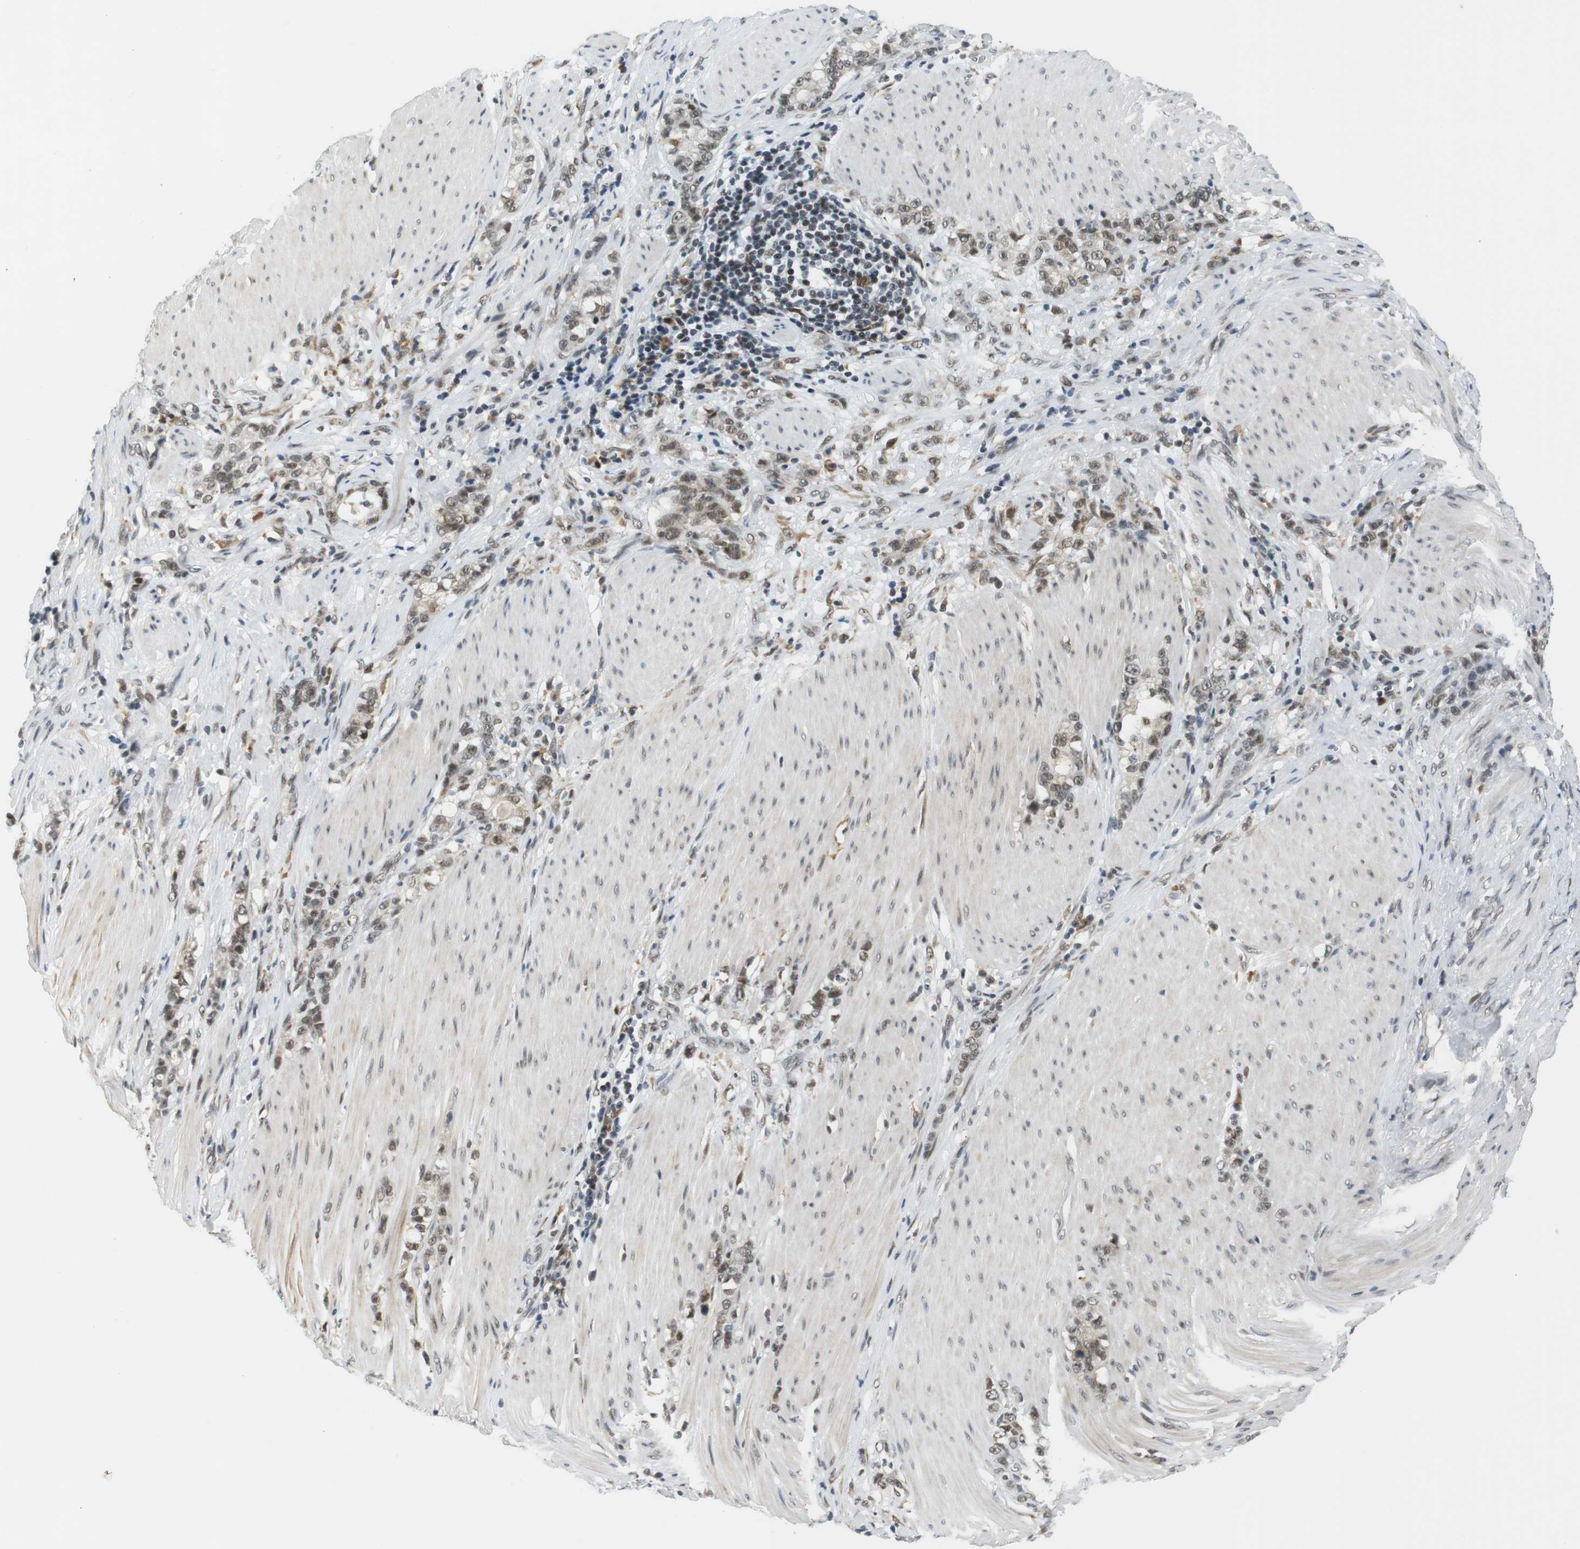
{"staining": {"intensity": "weak", "quantity": ">75%", "location": "nuclear"}, "tissue": "stomach cancer", "cell_type": "Tumor cells", "image_type": "cancer", "snomed": [{"axis": "morphology", "description": "Adenocarcinoma, NOS"}, {"axis": "topography", "description": "Stomach, lower"}], "caption": "Immunohistochemical staining of stomach cancer (adenocarcinoma) reveals weak nuclear protein expression in about >75% of tumor cells. The staining was performed using DAB (3,3'-diaminobenzidine), with brown indicating positive protein expression. Nuclei are stained blue with hematoxylin.", "gene": "RNF38", "patient": {"sex": "male", "age": 88}}